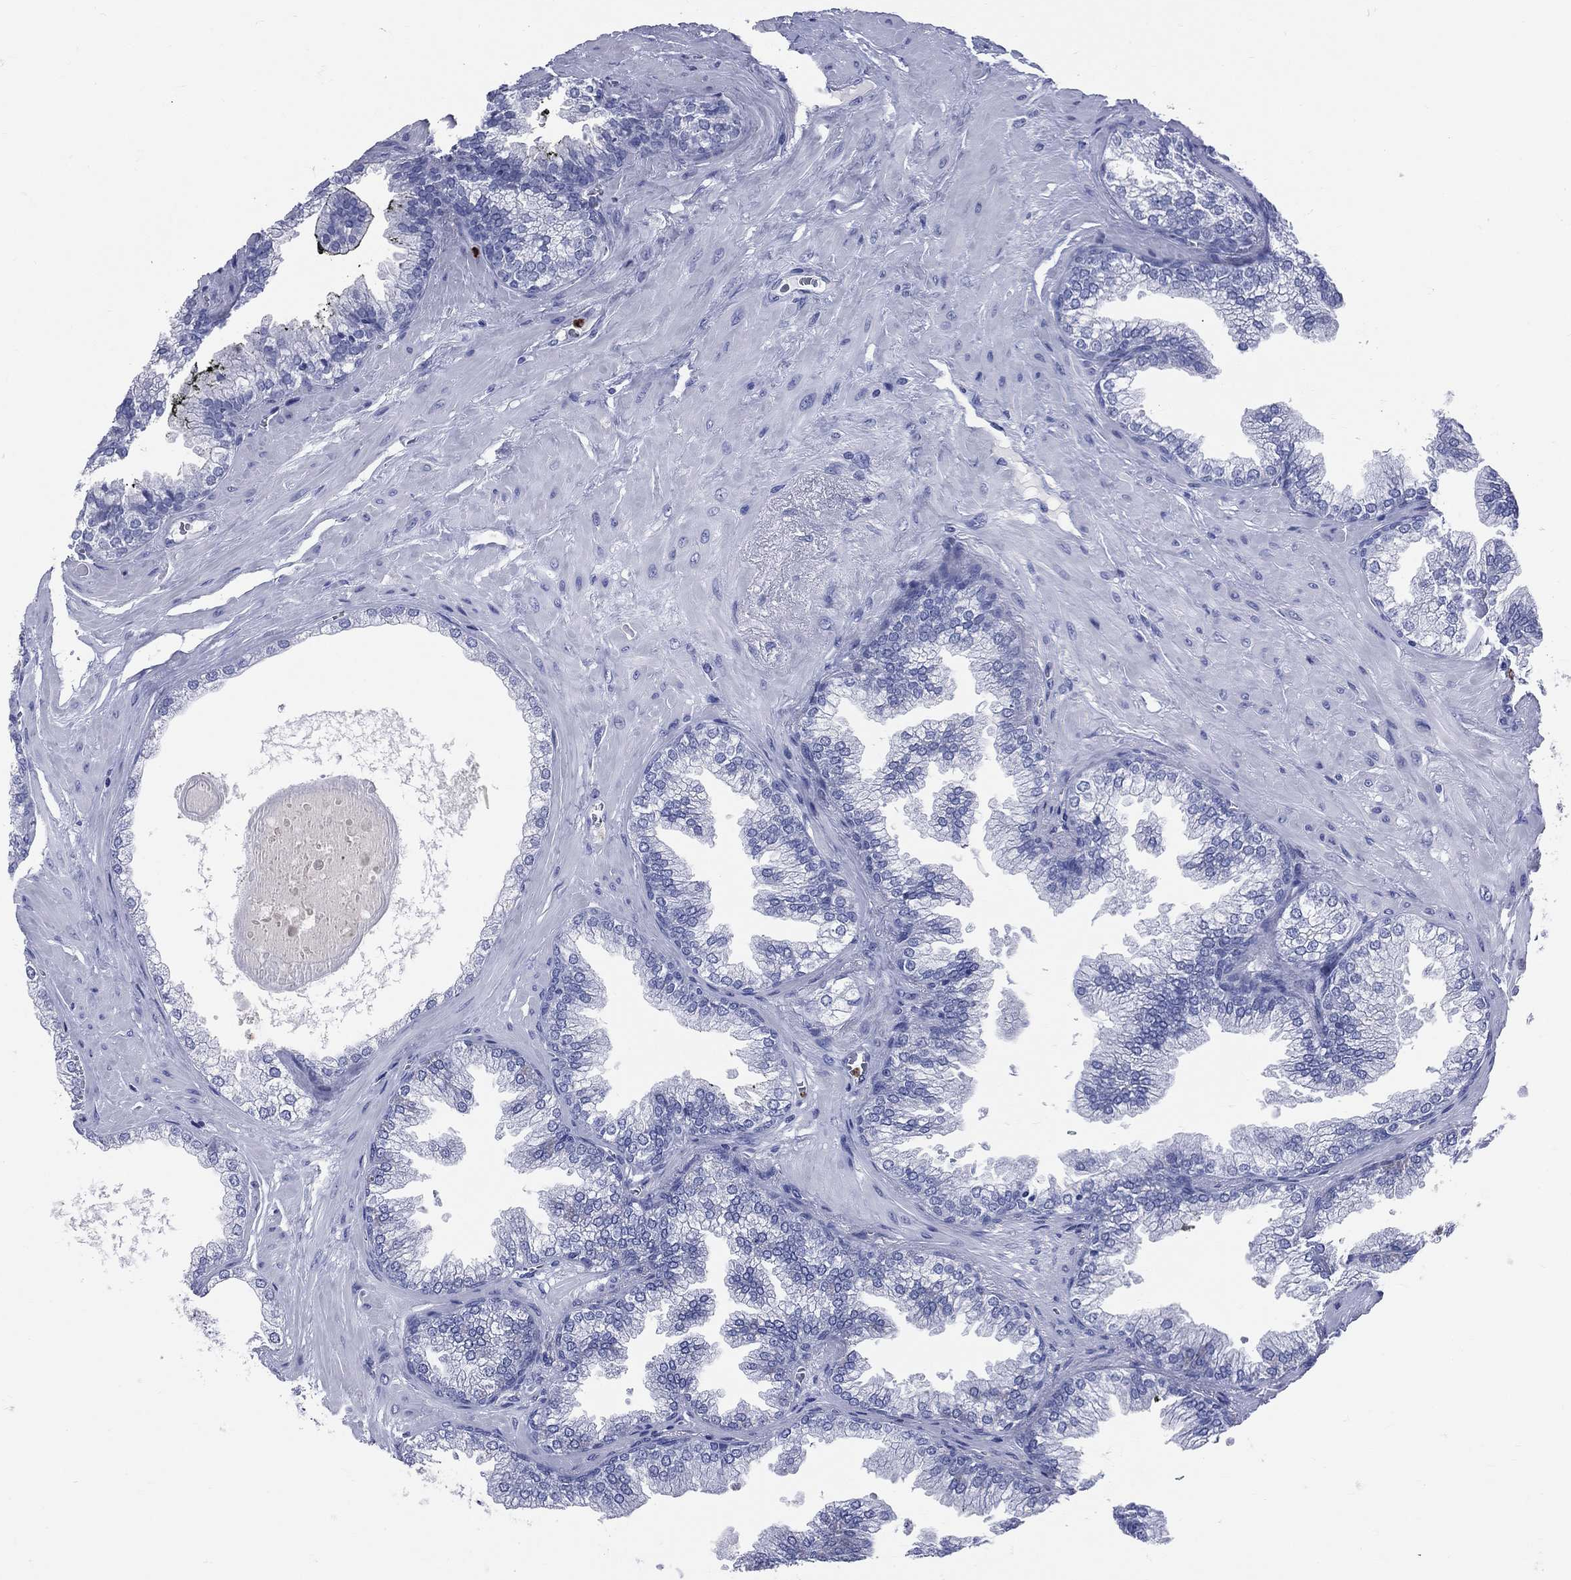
{"staining": {"intensity": "negative", "quantity": "none", "location": "none"}, "tissue": "prostate cancer", "cell_type": "Tumor cells", "image_type": "cancer", "snomed": [{"axis": "morphology", "description": "Adenocarcinoma, Low grade"}, {"axis": "topography", "description": "Prostate"}], "caption": "Immunohistochemical staining of low-grade adenocarcinoma (prostate) displays no significant expression in tumor cells.", "gene": "PGLYRP1", "patient": {"sex": "male", "age": 72}}